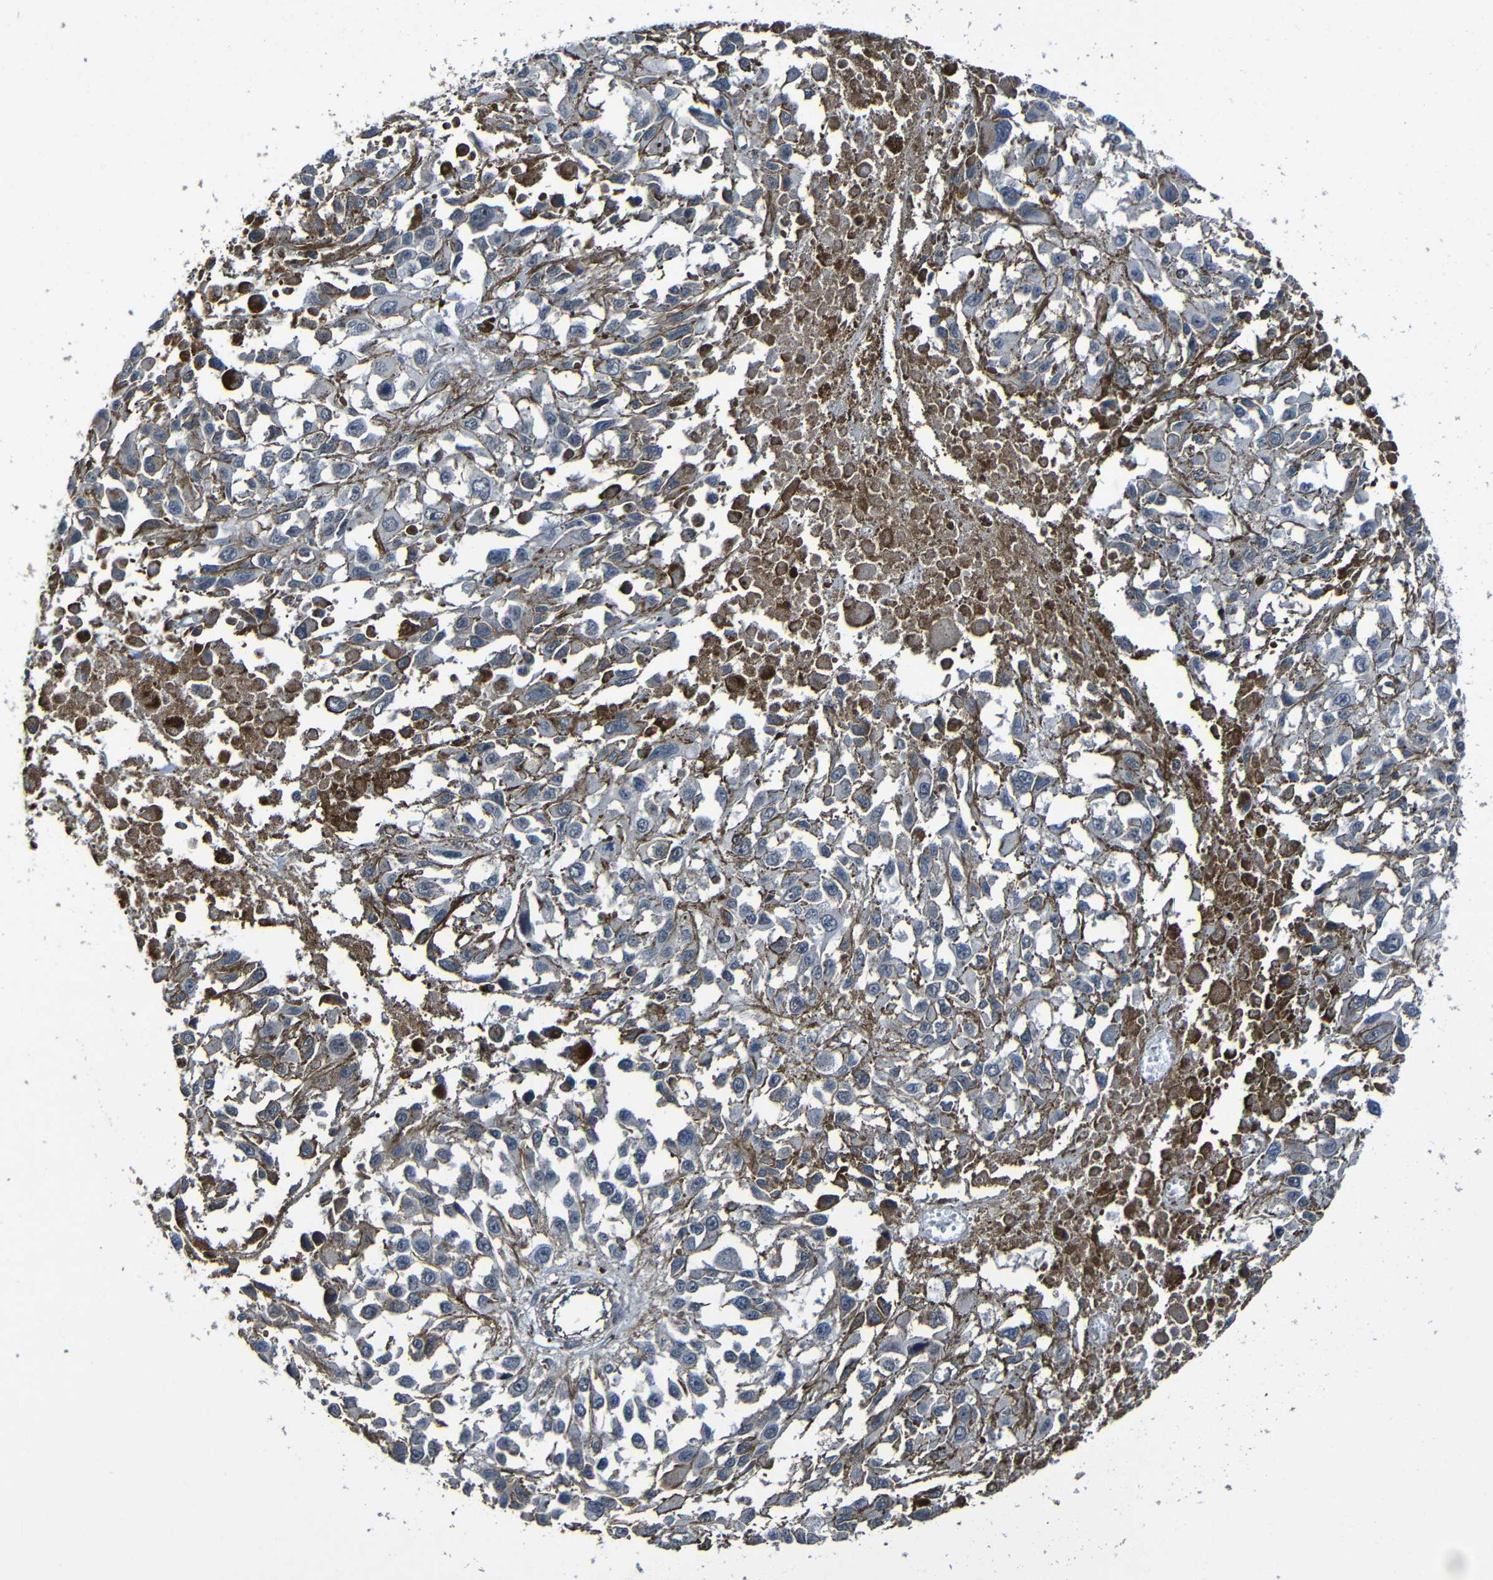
{"staining": {"intensity": "moderate", "quantity": "<25%", "location": "cytoplasmic/membranous"}, "tissue": "melanoma", "cell_type": "Tumor cells", "image_type": "cancer", "snomed": [{"axis": "morphology", "description": "Malignant melanoma, Metastatic site"}, {"axis": "topography", "description": "Lymph node"}], "caption": "This is an image of immunohistochemistry (IHC) staining of malignant melanoma (metastatic site), which shows moderate expression in the cytoplasmic/membranous of tumor cells.", "gene": "LGR5", "patient": {"sex": "male", "age": 59}}